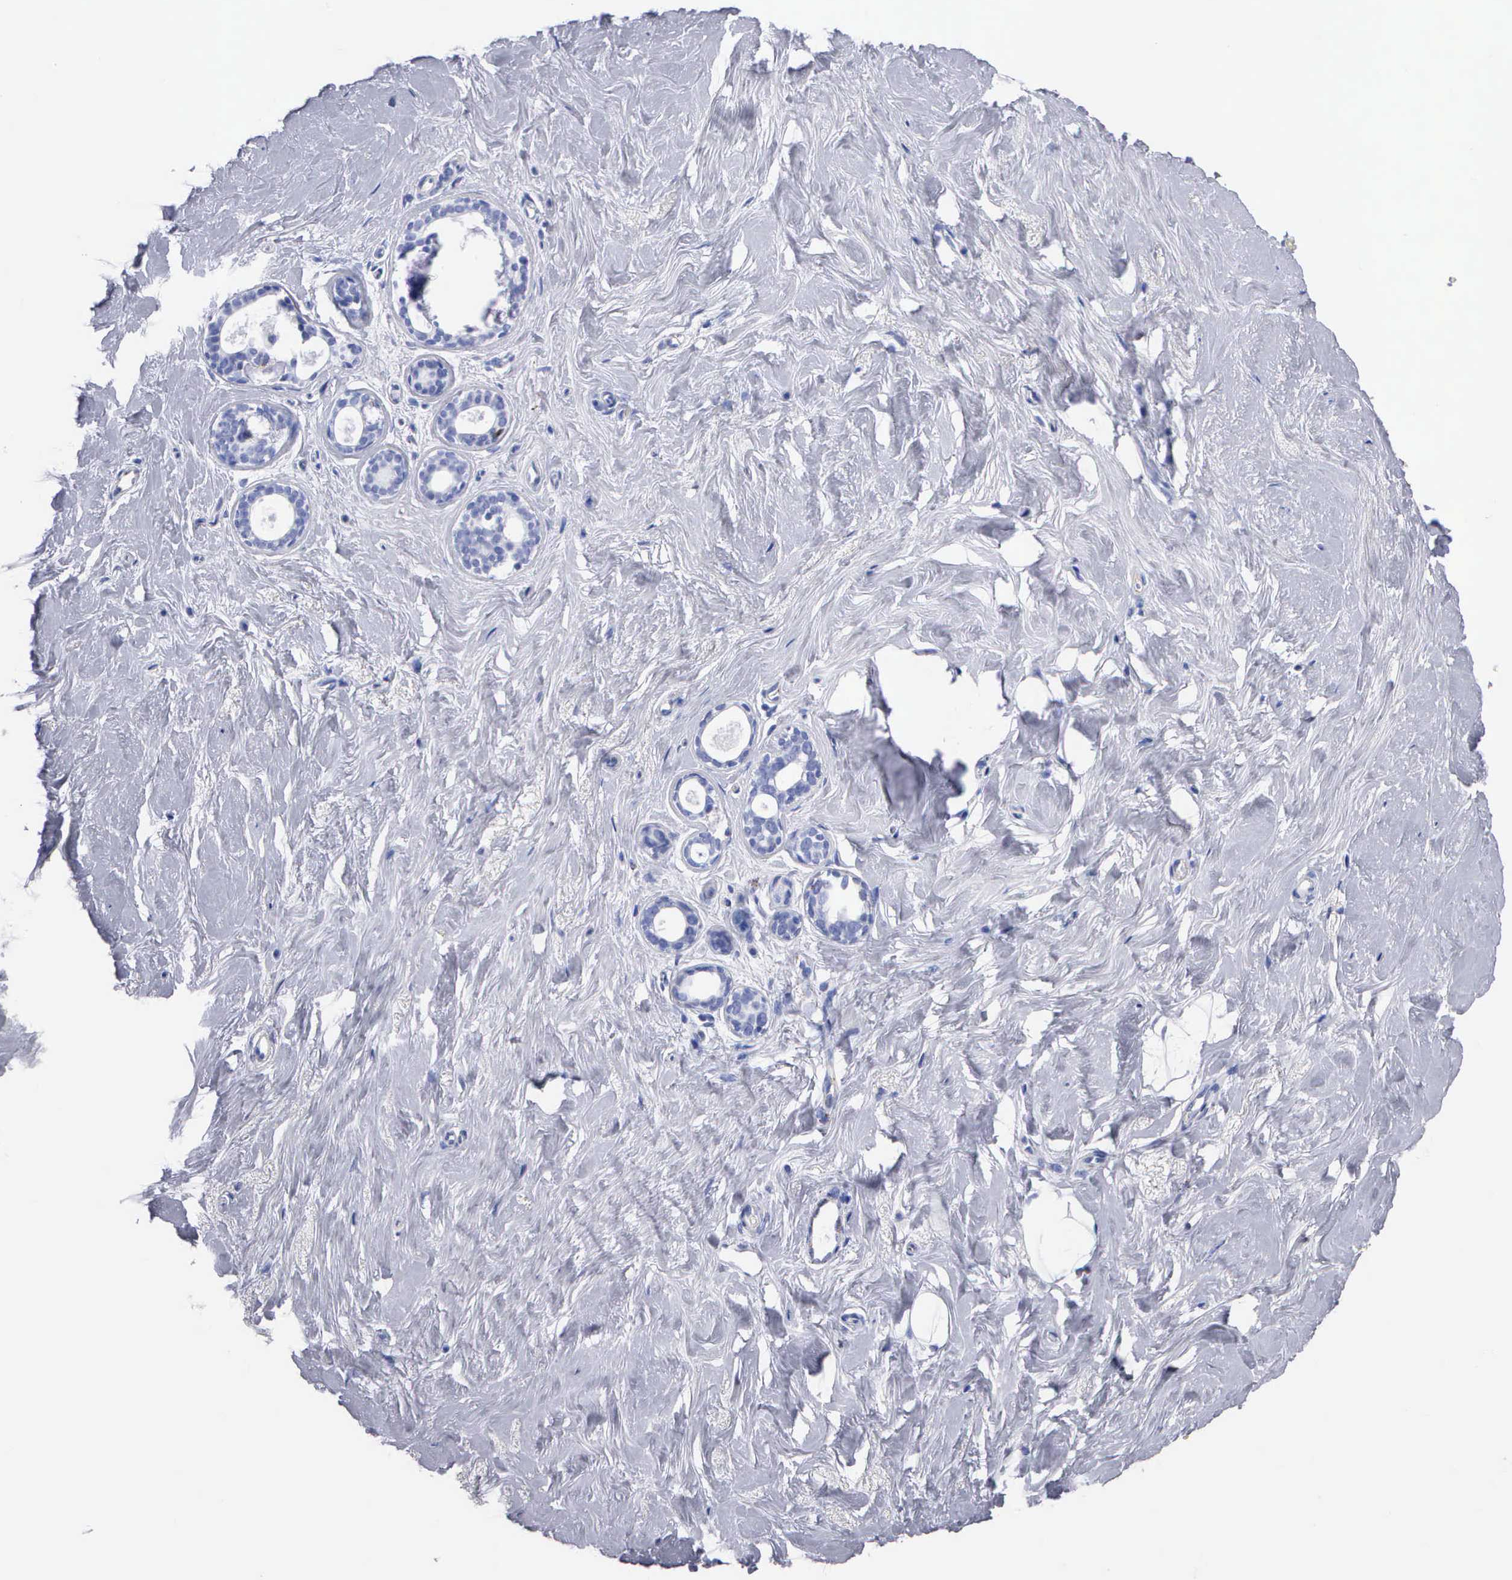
{"staining": {"intensity": "negative", "quantity": "none", "location": "none"}, "tissue": "breast", "cell_type": "Adipocytes", "image_type": "normal", "snomed": [{"axis": "morphology", "description": "Normal tissue, NOS"}, {"axis": "topography", "description": "Breast"}], "caption": "Image shows no significant protein staining in adipocytes of benign breast.", "gene": "CTSL", "patient": {"sex": "female", "age": 54}}